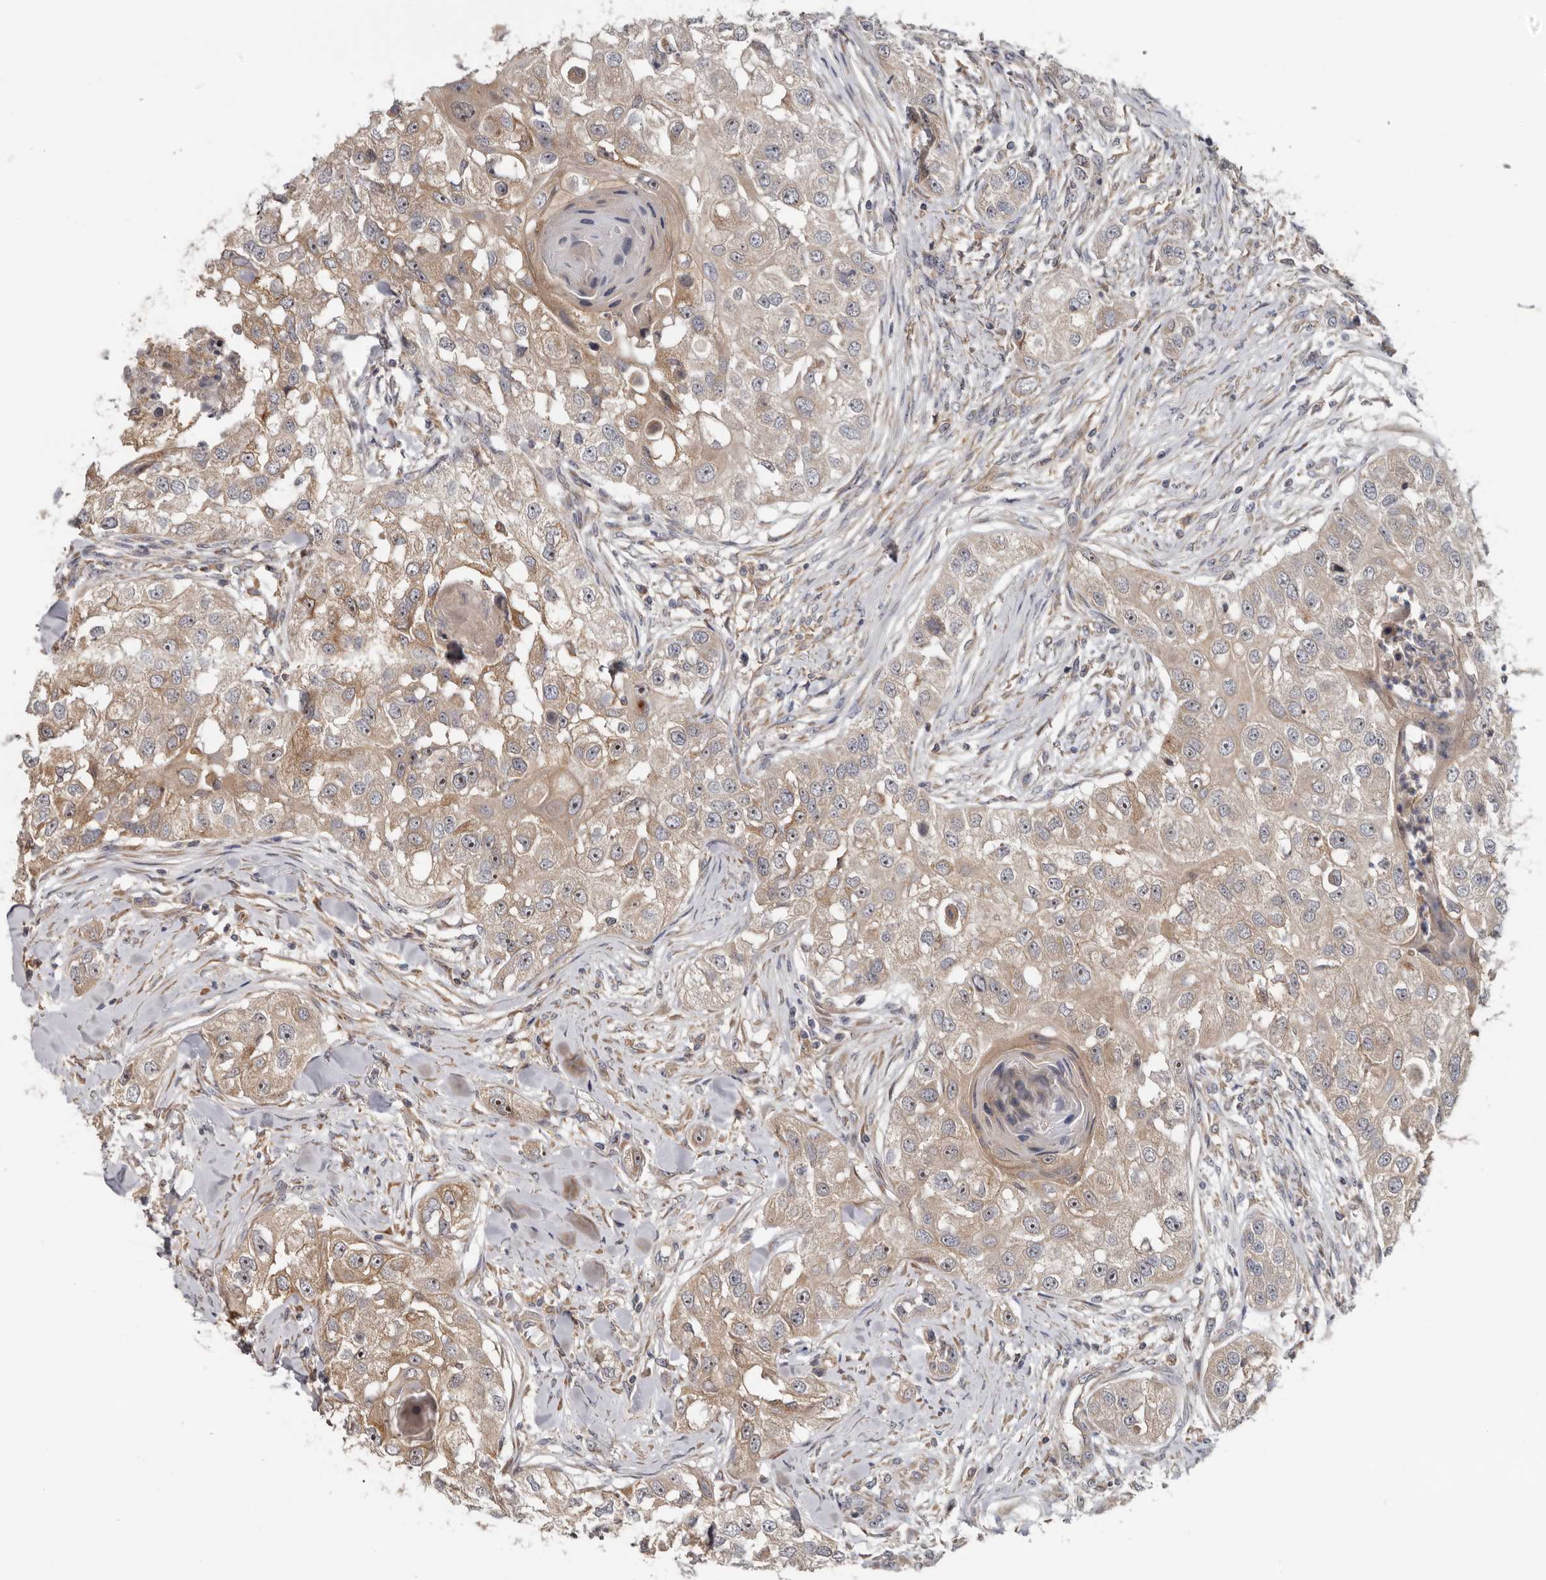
{"staining": {"intensity": "moderate", "quantity": ">75%", "location": "cytoplasmic/membranous,nuclear"}, "tissue": "head and neck cancer", "cell_type": "Tumor cells", "image_type": "cancer", "snomed": [{"axis": "morphology", "description": "Normal tissue, NOS"}, {"axis": "morphology", "description": "Squamous cell carcinoma, NOS"}, {"axis": "topography", "description": "Skeletal muscle"}, {"axis": "topography", "description": "Head-Neck"}], "caption": "Immunohistochemical staining of human head and neck cancer shows medium levels of moderate cytoplasmic/membranous and nuclear protein staining in approximately >75% of tumor cells. (Stains: DAB (3,3'-diaminobenzidine) in brown, nuclei in blue, Microscopy: brightfield microscopy at high magnification).", "gene": "HINT3", "patient": {"sex": "male", "age": 51}}